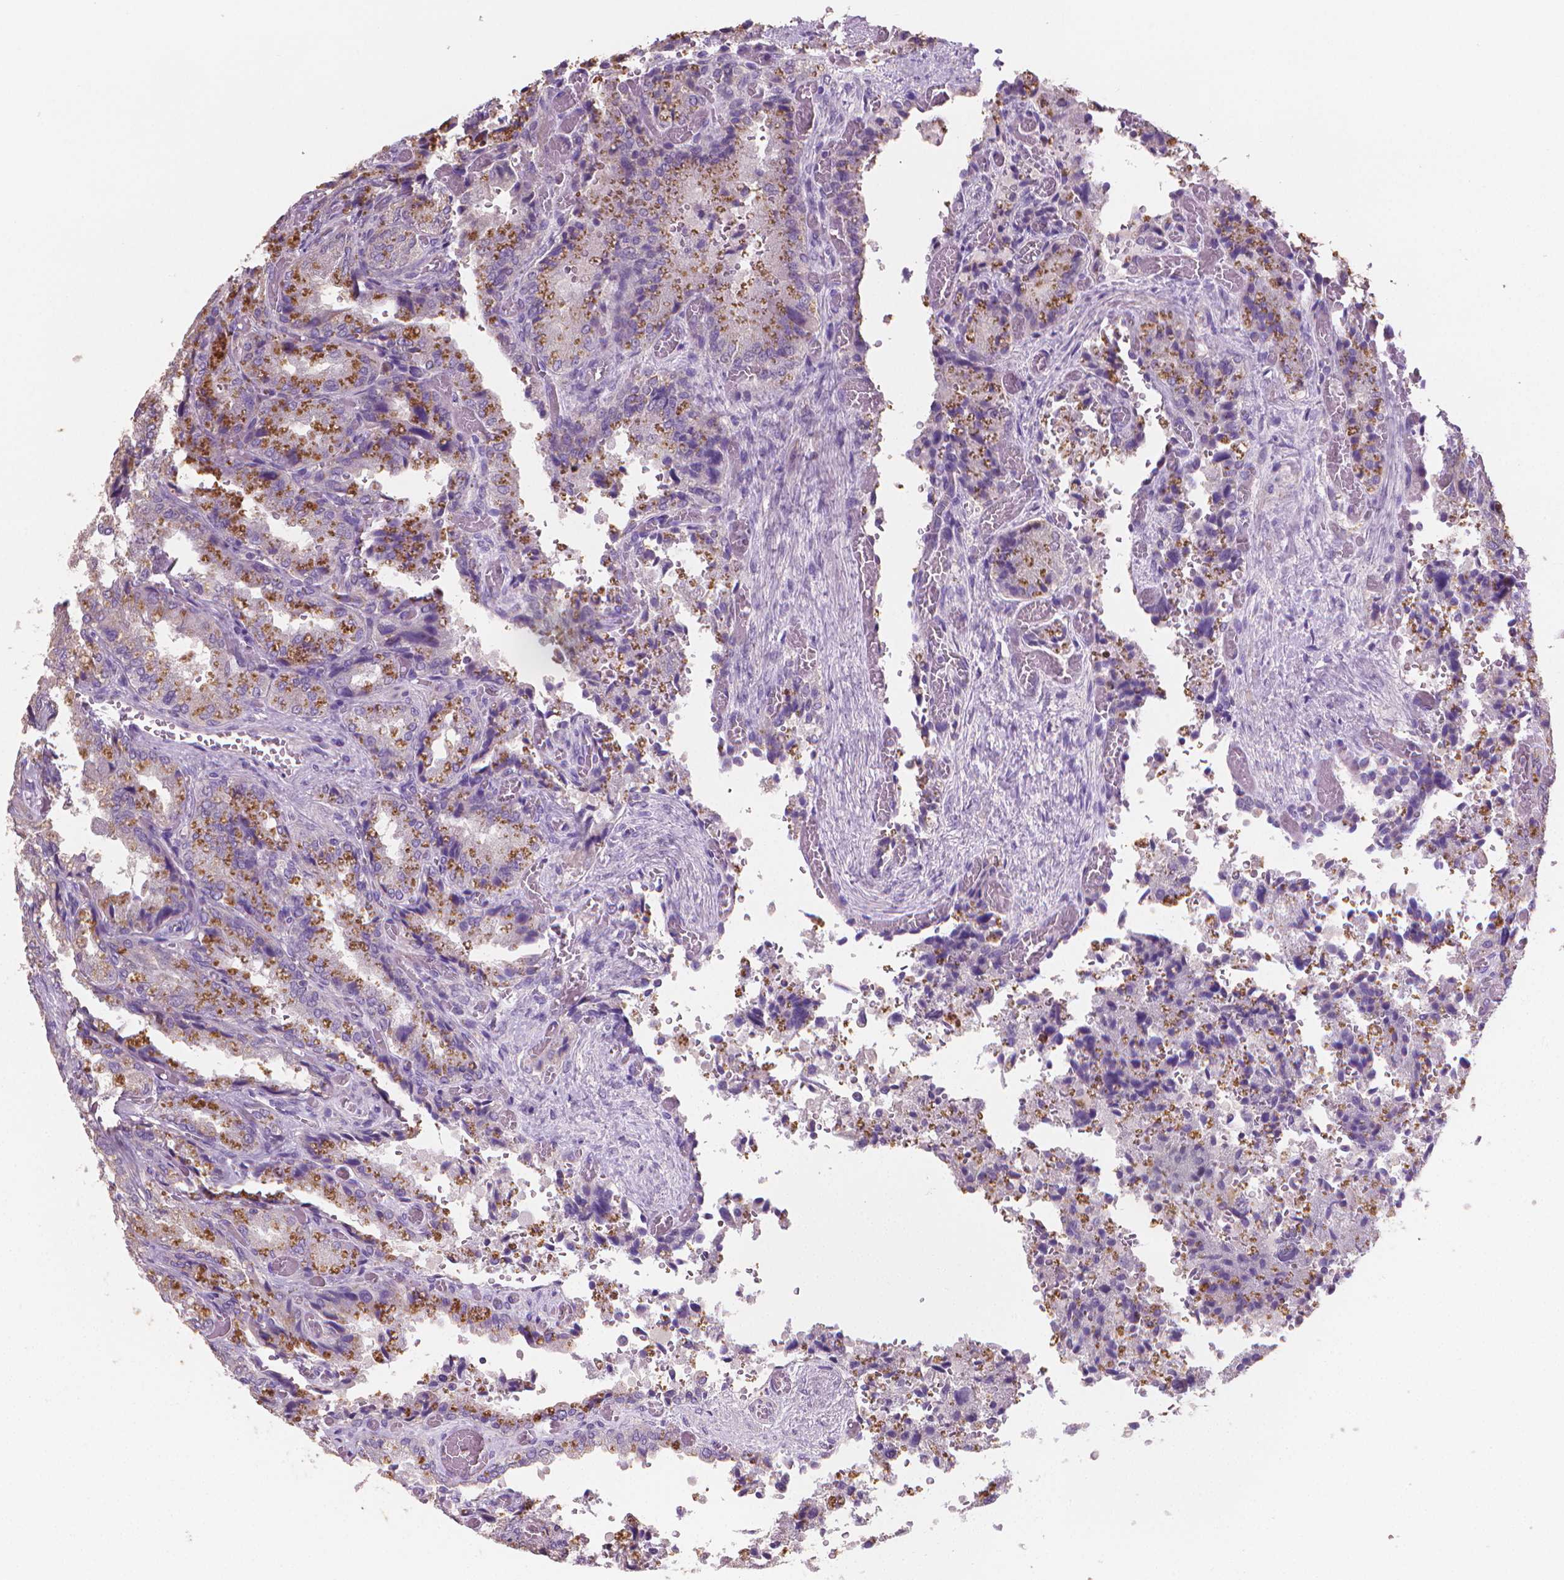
{"staining": {"intensity": "negative", "quantity": "none", "location": "none"}, "tissue": "seminal vesicle", "cell_type": "Glandular cells", "image_type": "normal", "snomed": [{"axis": "morphology", "description": "Normal tissue, NOS"}, {"axis": "topography", "description": "Seminal veicle"}], "caption": "This is an IHC micrograph of benign seminal vesicle. There is no staining in glandular cells.", "gene": "CATIP", "patient": {"sex": "male", "age": 57}}